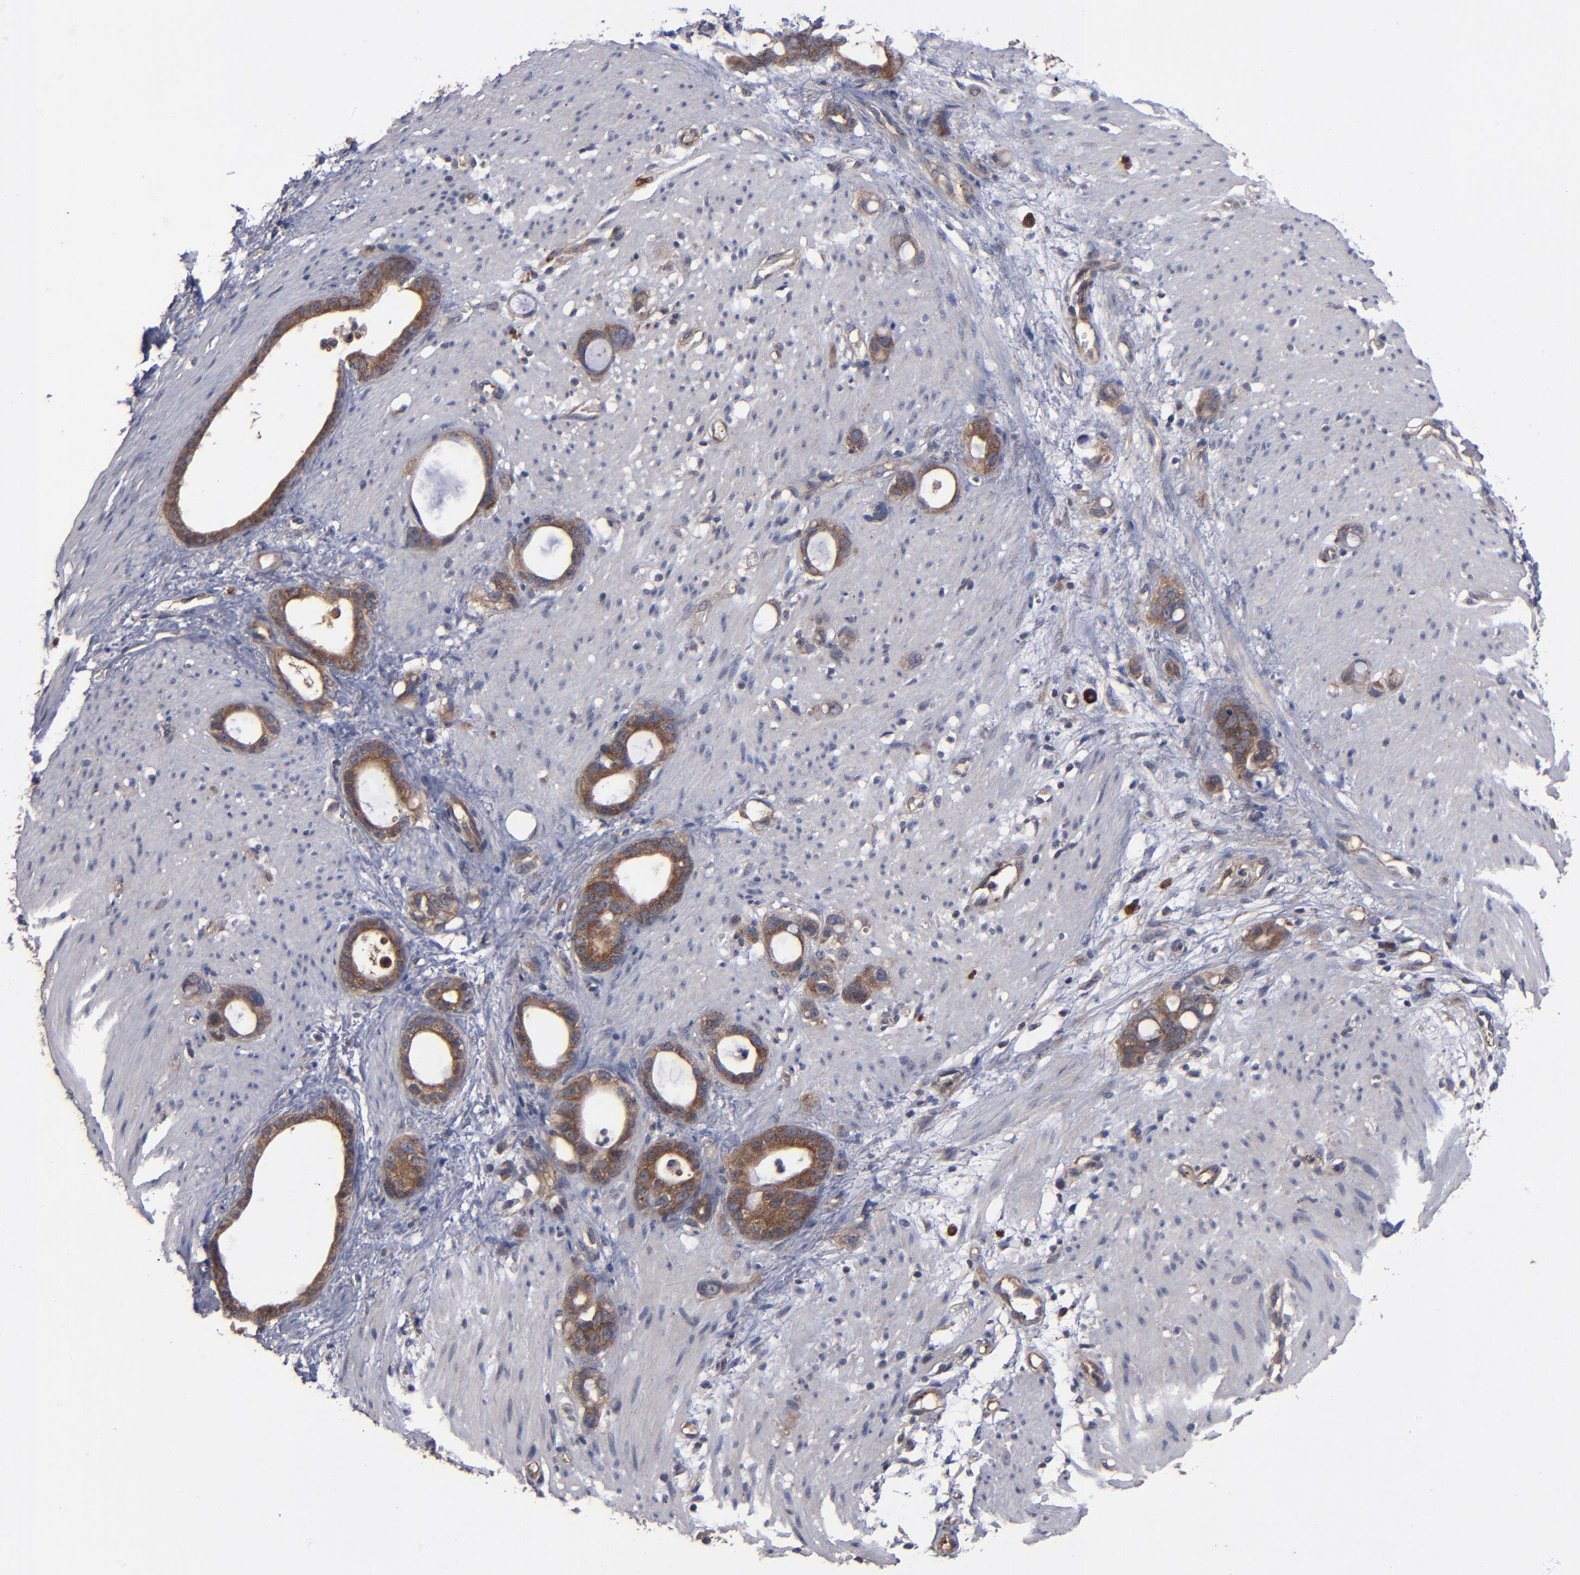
{"staining": {"intensity": "moderate", "quantity": ">75%", "location": "cytoplasmic/membranous"}, "tissue": "stomach cancer", "cell_type": "Tumor cells", "image_type": "cancer", "snomed": [{"axis": "morphology", "description": "Adenocarcinoma, NOS"}, {"axis": "topography", "description": "Stomach"}], "caption": "Protein expression analysis of human stomach cancer (adenocarcinoma) reveals moderate cytoplasmic/membranous positivity in approximately >75% of tumor cells. Ihc stains the protein of interest in brown and the nuclei are stained blue.", "gene": "BDKRB1", "patient": {"sex": "female", "age": 75}}